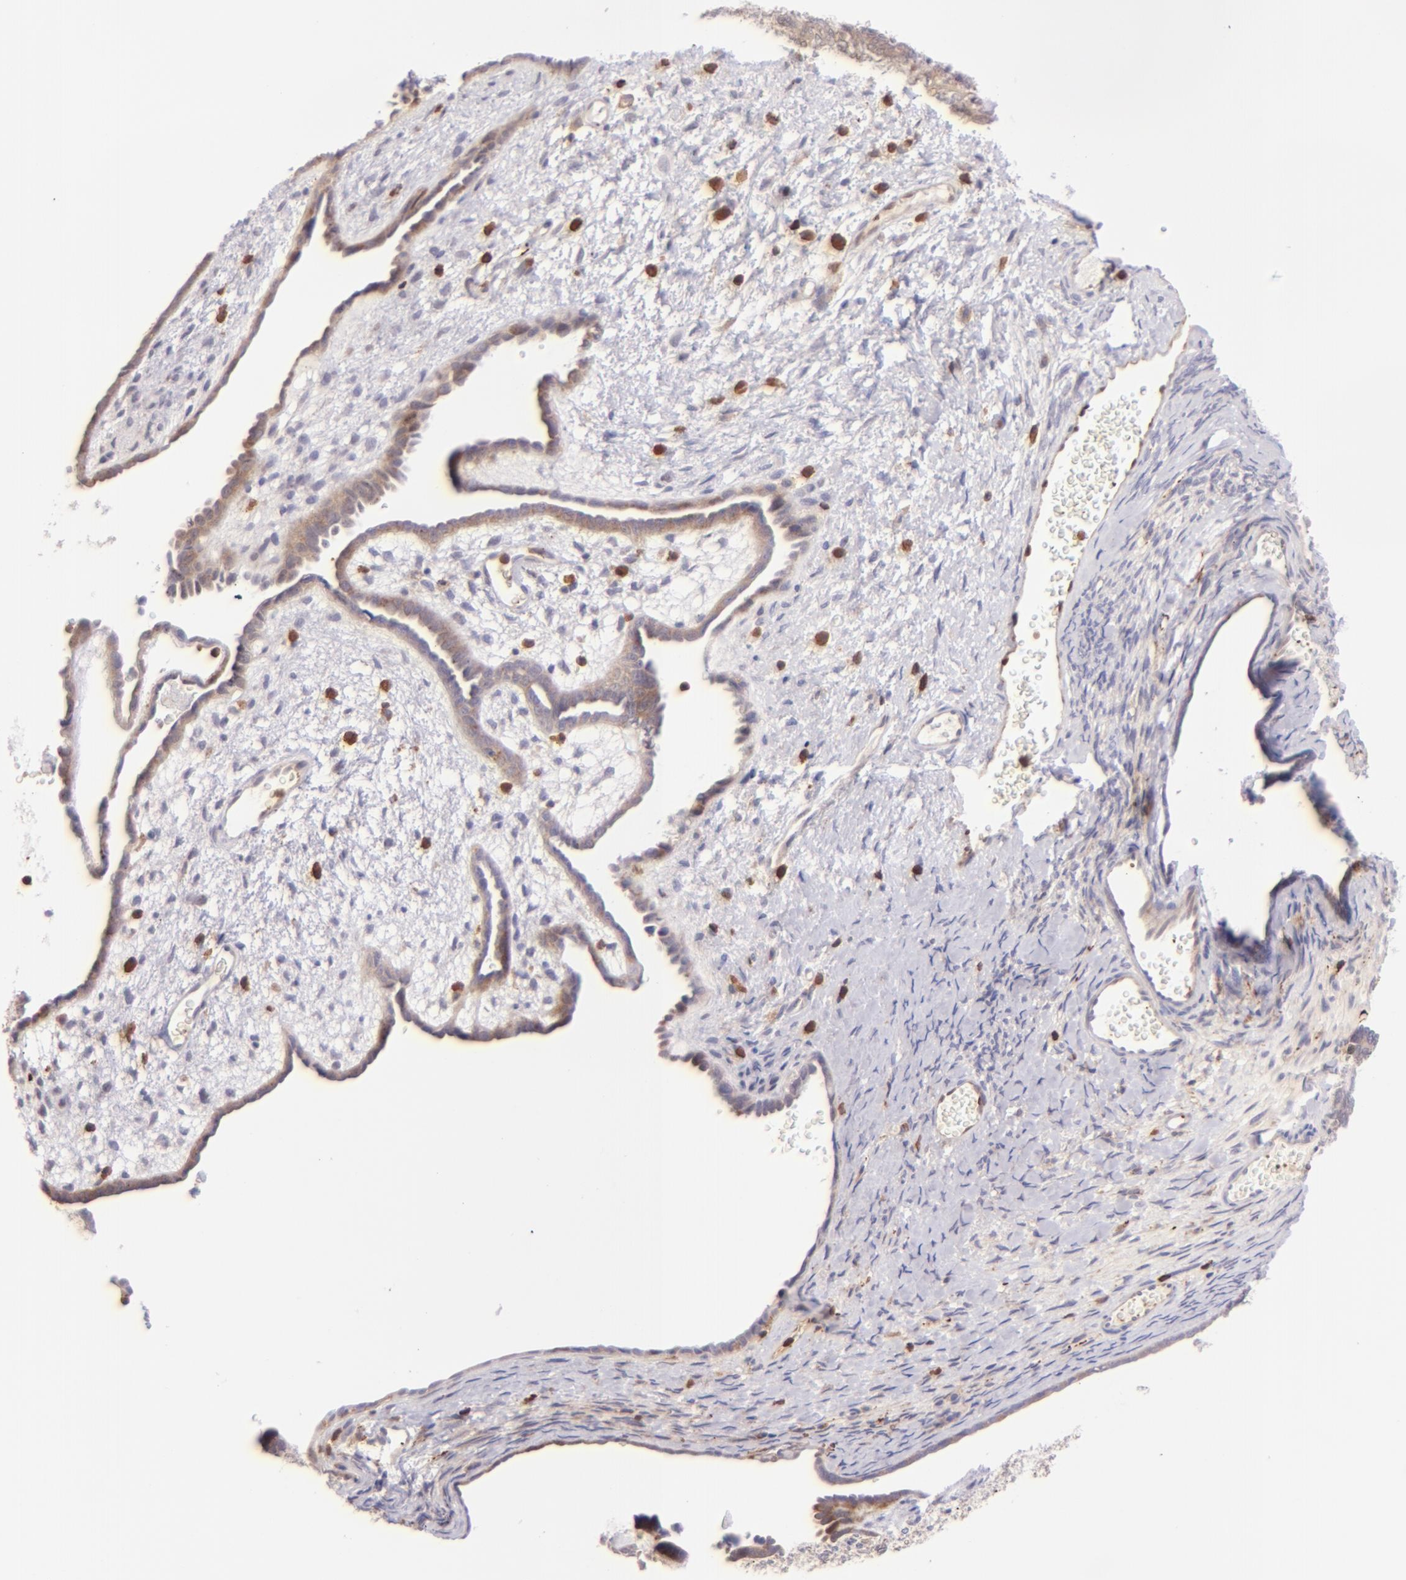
{"staining": {"intensity": "moderate", "quantity": ">75%", "location": "cytoplasmic/membranous"}, "tissue": "endometrial cancer", "cell_type": "Tumor cells", "image_type": "cancer", "snomed": [{"axis": "morphology", "description": "Neoplasm, malignant, NOS"}, {"axis": "topography", "description": "Endometrium"}], "caption": "This is a micrograph of IHC staining of neoplasm (malignant) (endometrial), which shows moderate expression in the cytoplasmic/membranous of tumor cells.", "gene": "BTK", "patient": {"sex": "female", "age": 74}}